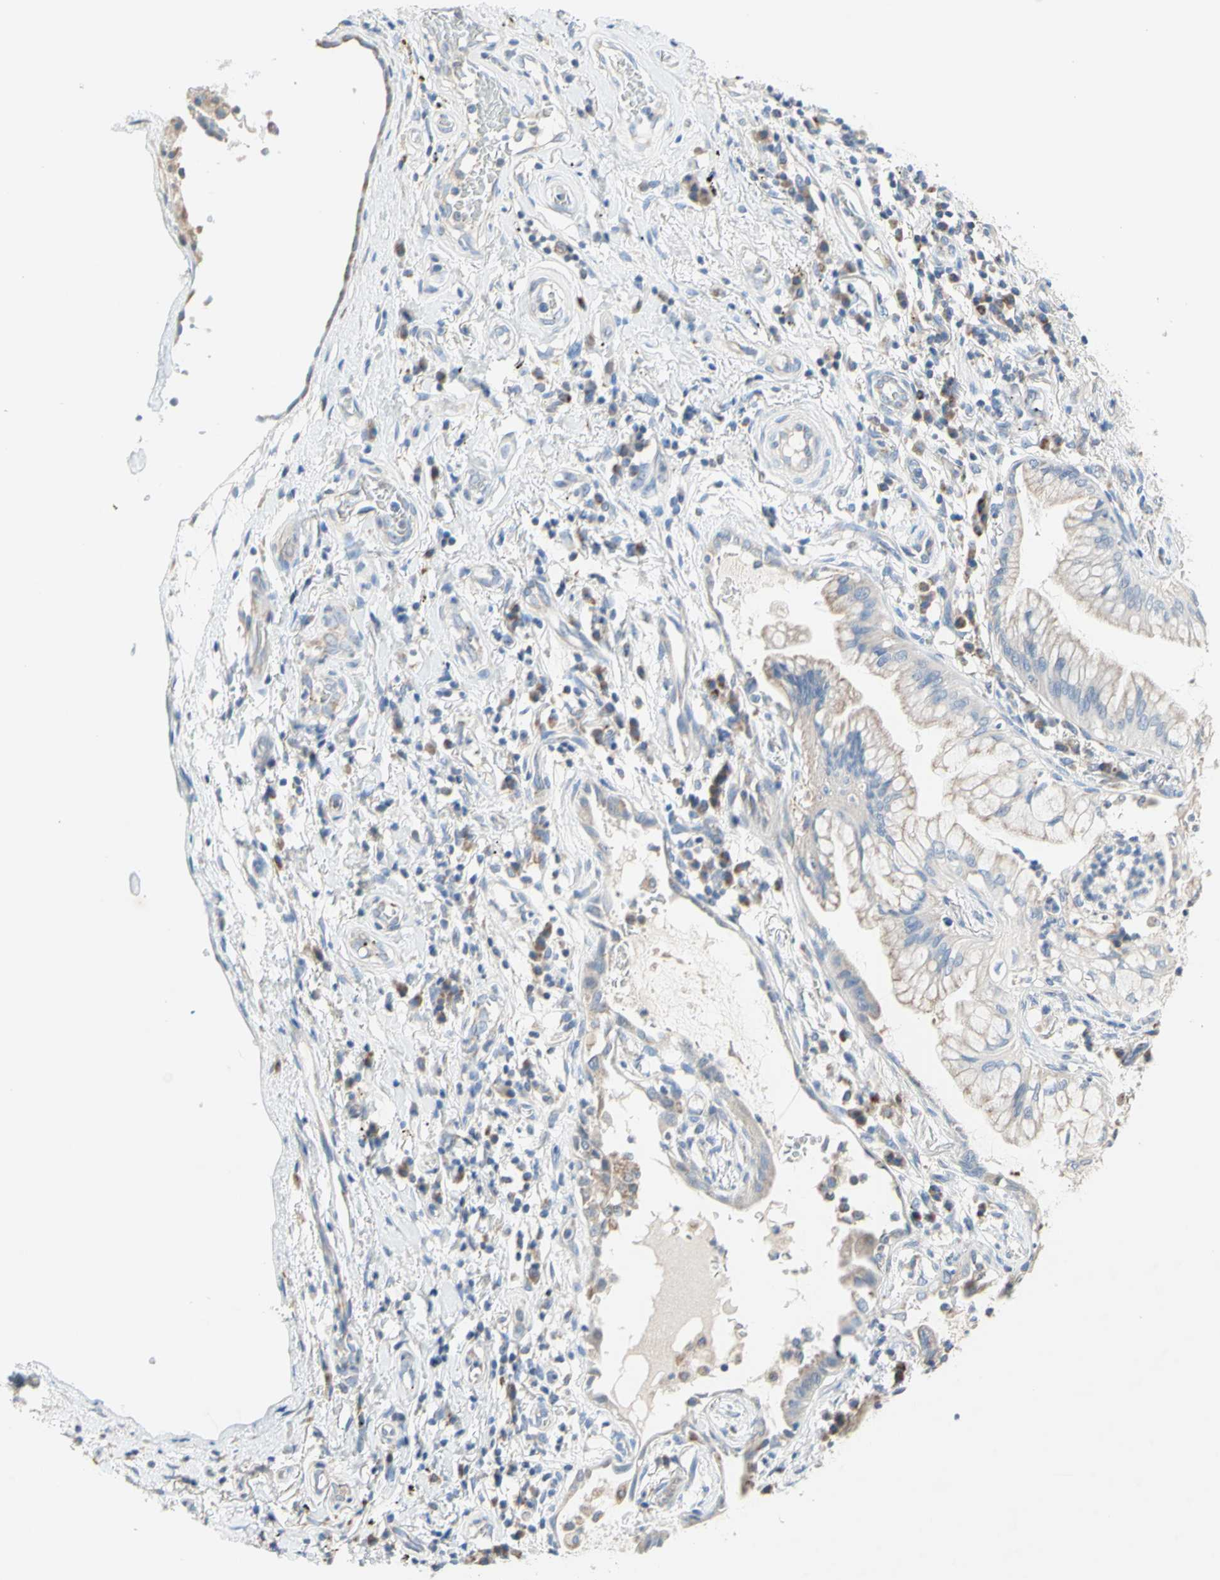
{"staining": {"intensity": "weak", "quantity": "25%-75%", "location": "cytoplasmic/membranous"}, "tissue": "lung cancer", "cell_type": "Tumor cells", "image_type": "cancer", "snomed": [{"axis": "morphology", "description": "Adenocarcinoma, NOS"}, {"axis": "topography", "description": "Lung"}], "caption": "High-magnification brightfield microscopy of lung adenocarcinoma stained with DAB (brown) and counterstained with hematoxylin (blue). tumor cells exhibit weak cytoplasmic/membranous positivity is present in approximately25%-75% of cells.", "gene": "MFF", "patient": {"sex": "female", "age": 70}}